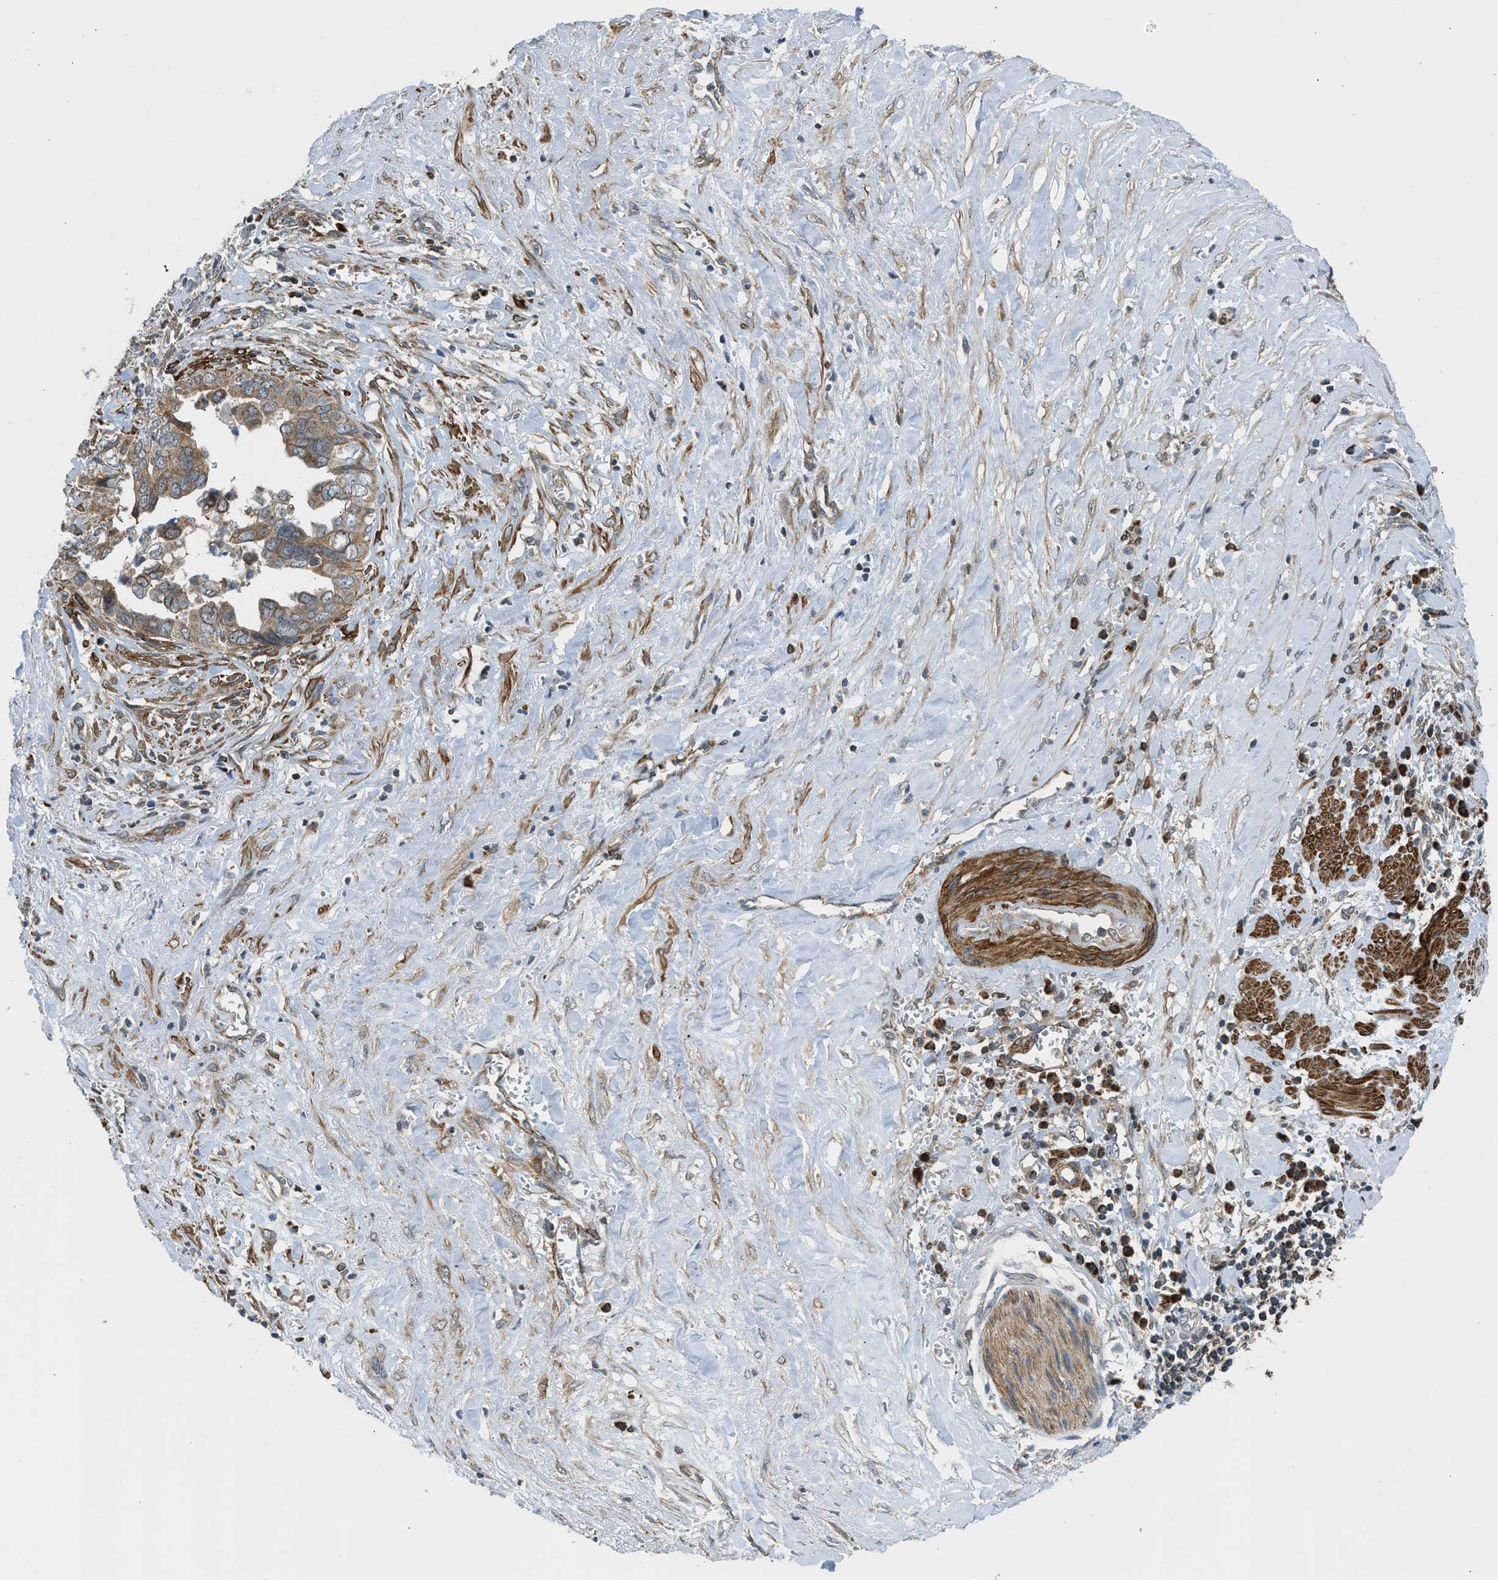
{"staining": {"intensity": "moderate", "quantity": ">75%", "location": "cytoplasmic/membranous"}, "tissue": "liver cancer", "cell_type": "Tumor cells", "image_type": "cancer", "snomed": [{"axis": "morphology", "description": "Cholangiocarcinoma"}, {"axis": "topography", "description": "Liver"}], "caption": "IHC of cholangiocarcinoma (liver) reveals medium levels of moderate cytoplasmic/membranous positivity in about >75% of tumor cells. The staining was performed using DAB to visualize the protein expression in brown, while the nuclei were stained in blue with hematoxylin (Magnification: 20x).", "gene": "SESN2", "patient": {"sex": "female", "age": 79}}